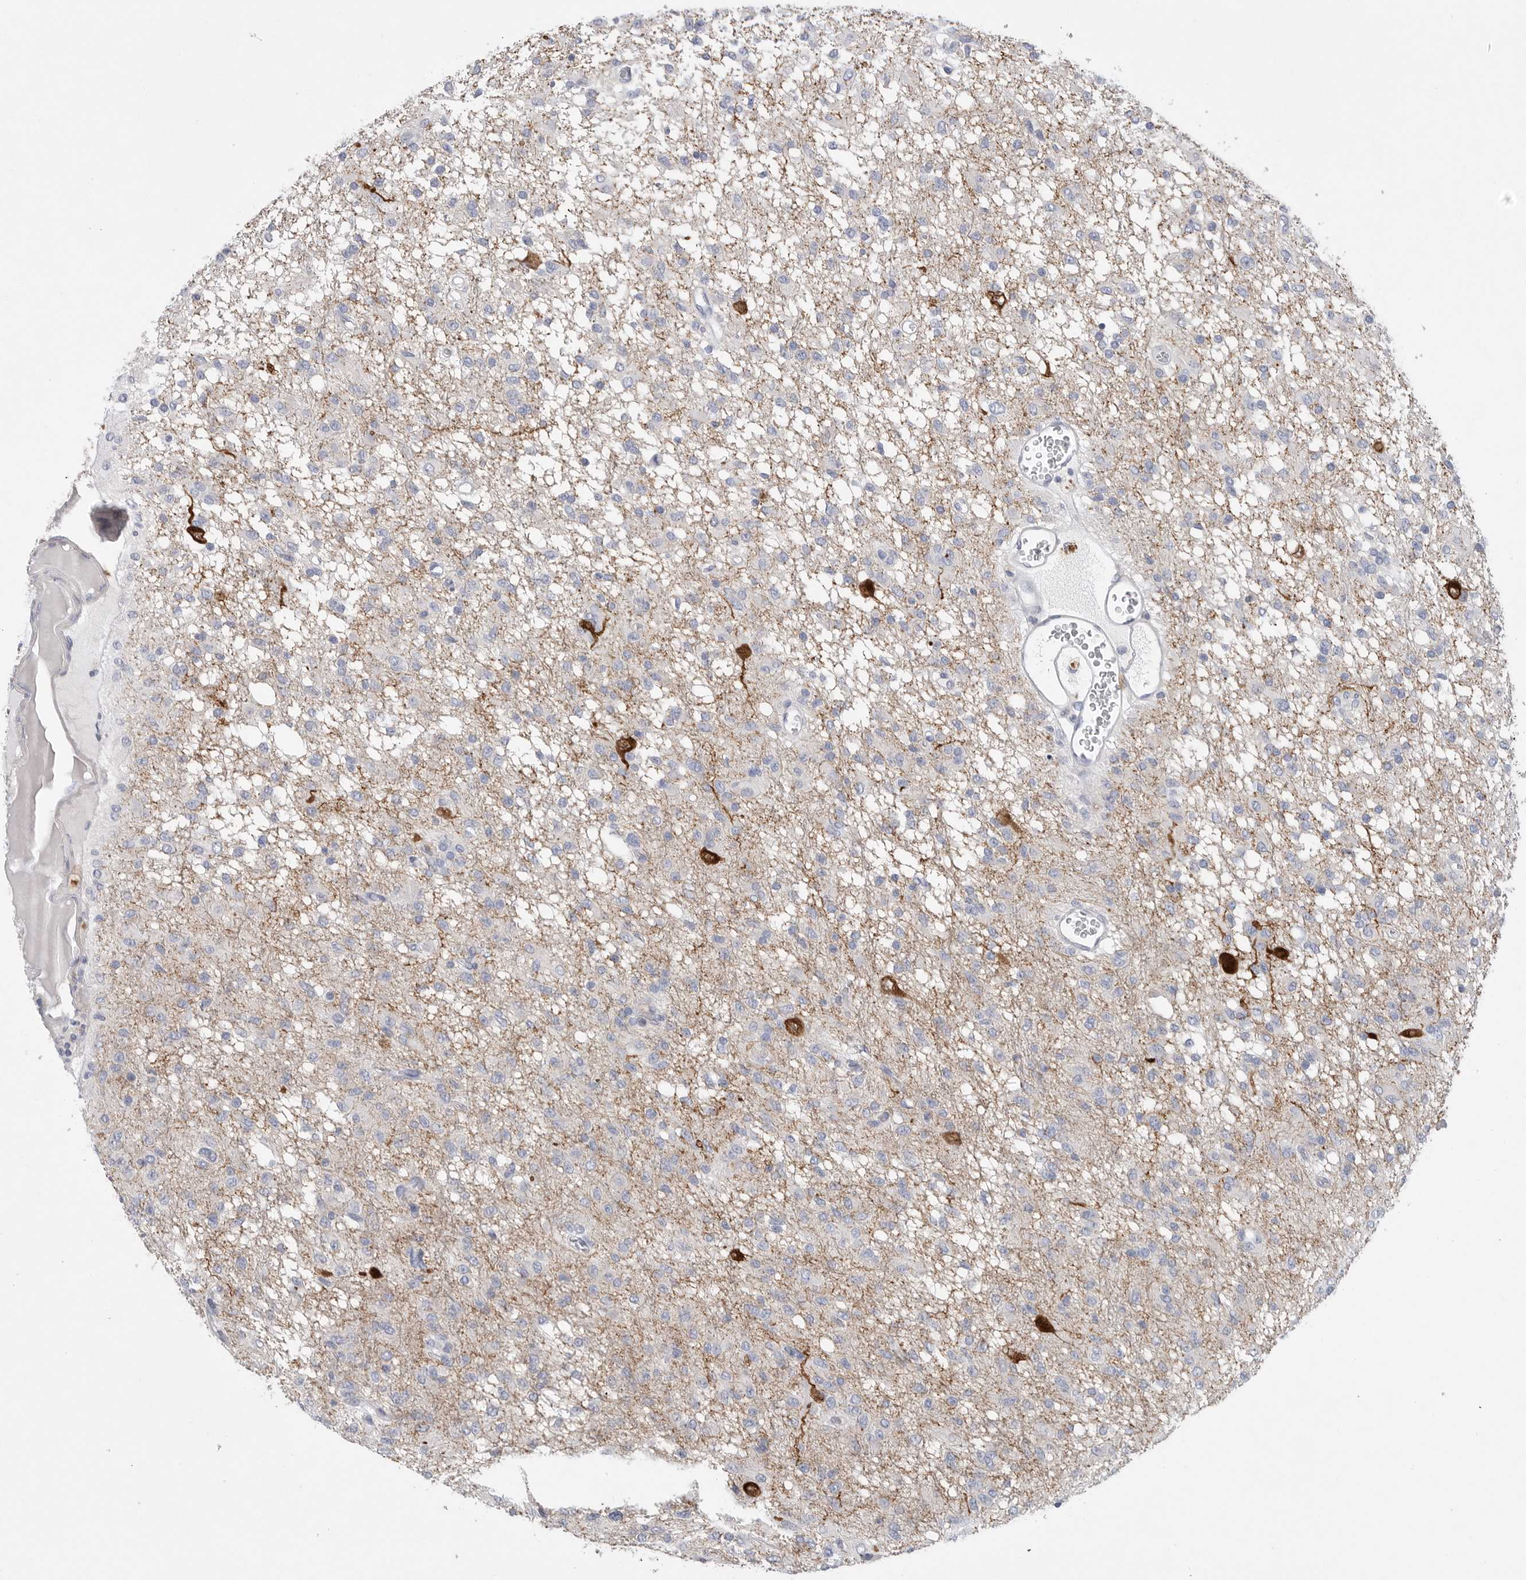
{"staining": {"intensity": "negative", "quantity": "none", "location": "none"}, "tissue": "glioma", "cell_type": "Tumor cells", "image_type": "cancer", "snomed": [{"axis": "morphology", "description": "Glioma, malignant, High grade"}, {"axis": "topography", "description": "Brain"}], "caption": "High-grade glioma (malignant) was stained to show a protein in brown. There is no significant positivity in tumor cells. The staining was performed using DAB to visualize the protein expression in brown, while the nuclei were stained in blue with hematoxylin (Magnification: 20x).", "gene": "CAMK2B", "patient": {"sex": "female", "age": 59}}